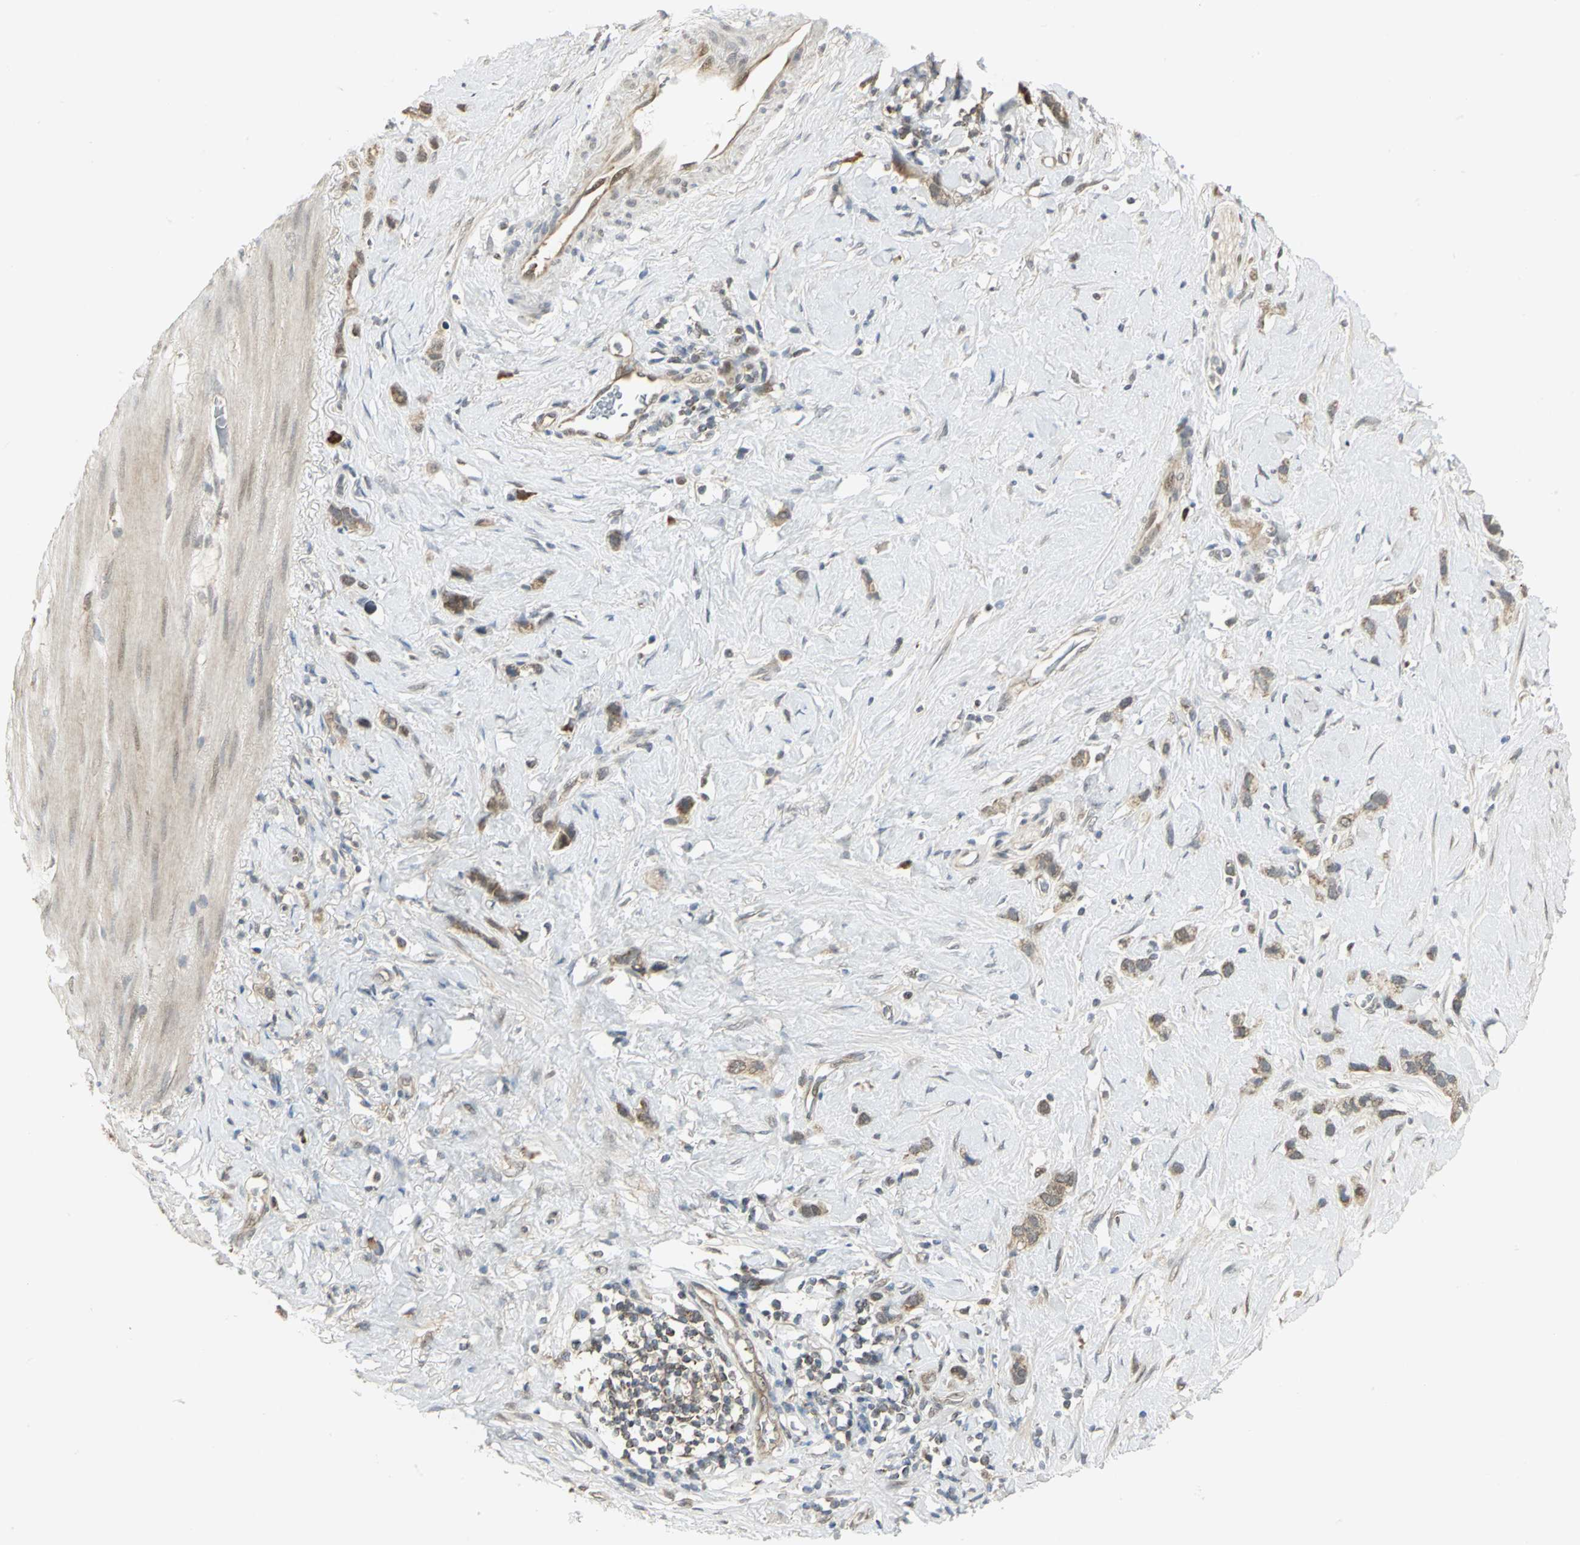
{"staining": {"intensity": "moderate", "quantity": ">75%", "location": "cytoplasmic/membranous"}, "tissue": "stomach cancer", "cell_type": "Tumor cells", "image_type": "cancer", "snomed": [{"axis": "morphology", "description": "Normal tissue, NOS"}, {"axis": "morphology", "description": "Adenocarcinoma, NOS"}, {"axis": "morphology", "description": "Adenocarcinoma, High grade"}, {"axis": "topography", "description": "Stomach, upper"}, {"axis": "topography", "description": "Stomach"}], "caption": "IHC (DAB (3,3'-diaminobenzidine)) staining of human stomach cancer (adenocarcinoma) exhibits moderate cytoplasmic/membranous protein positivity in approximately >75% of tumor cells.", "gene": "PSMC4", "patient": {"sex": "female", "age": 65}}